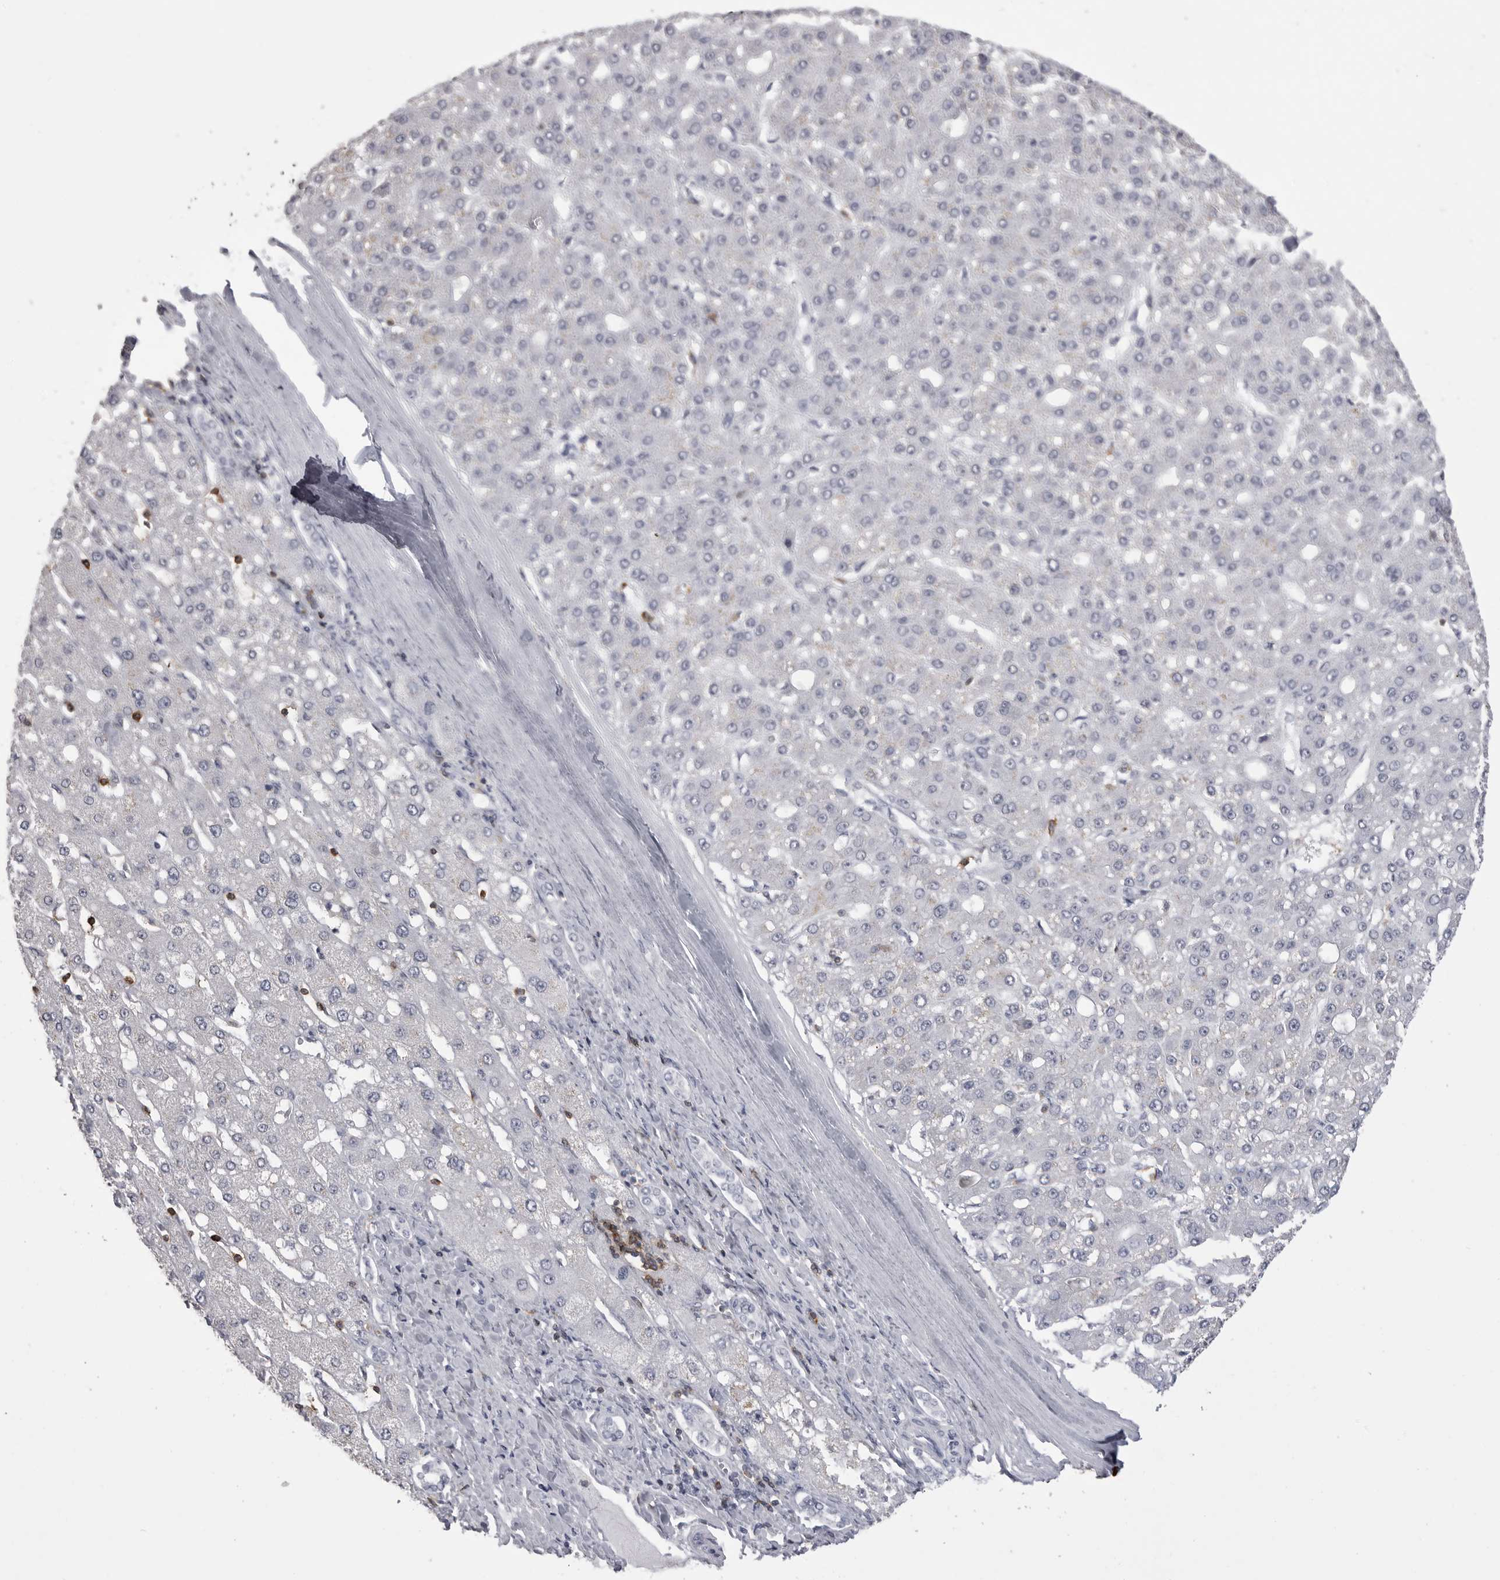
{"staining": {"intensity": "negative", "quantity": "none", "location": "none"}, "tissue": "liver cancer", "cell_type": "Tumor cells", "image_type": "cancer", "snomed": [{"axis": "morphology", "description": "Carcinoma, Hepatocellular, NOS"}, {"axis": "topography", "description": "Liver"}], "caption": "DAB immunohistochemical staining of human liver cancer exhibits no significant staining in tumor cells.", "gene": "ITGAL", "patient": {"sex": "male", "age": 67}}